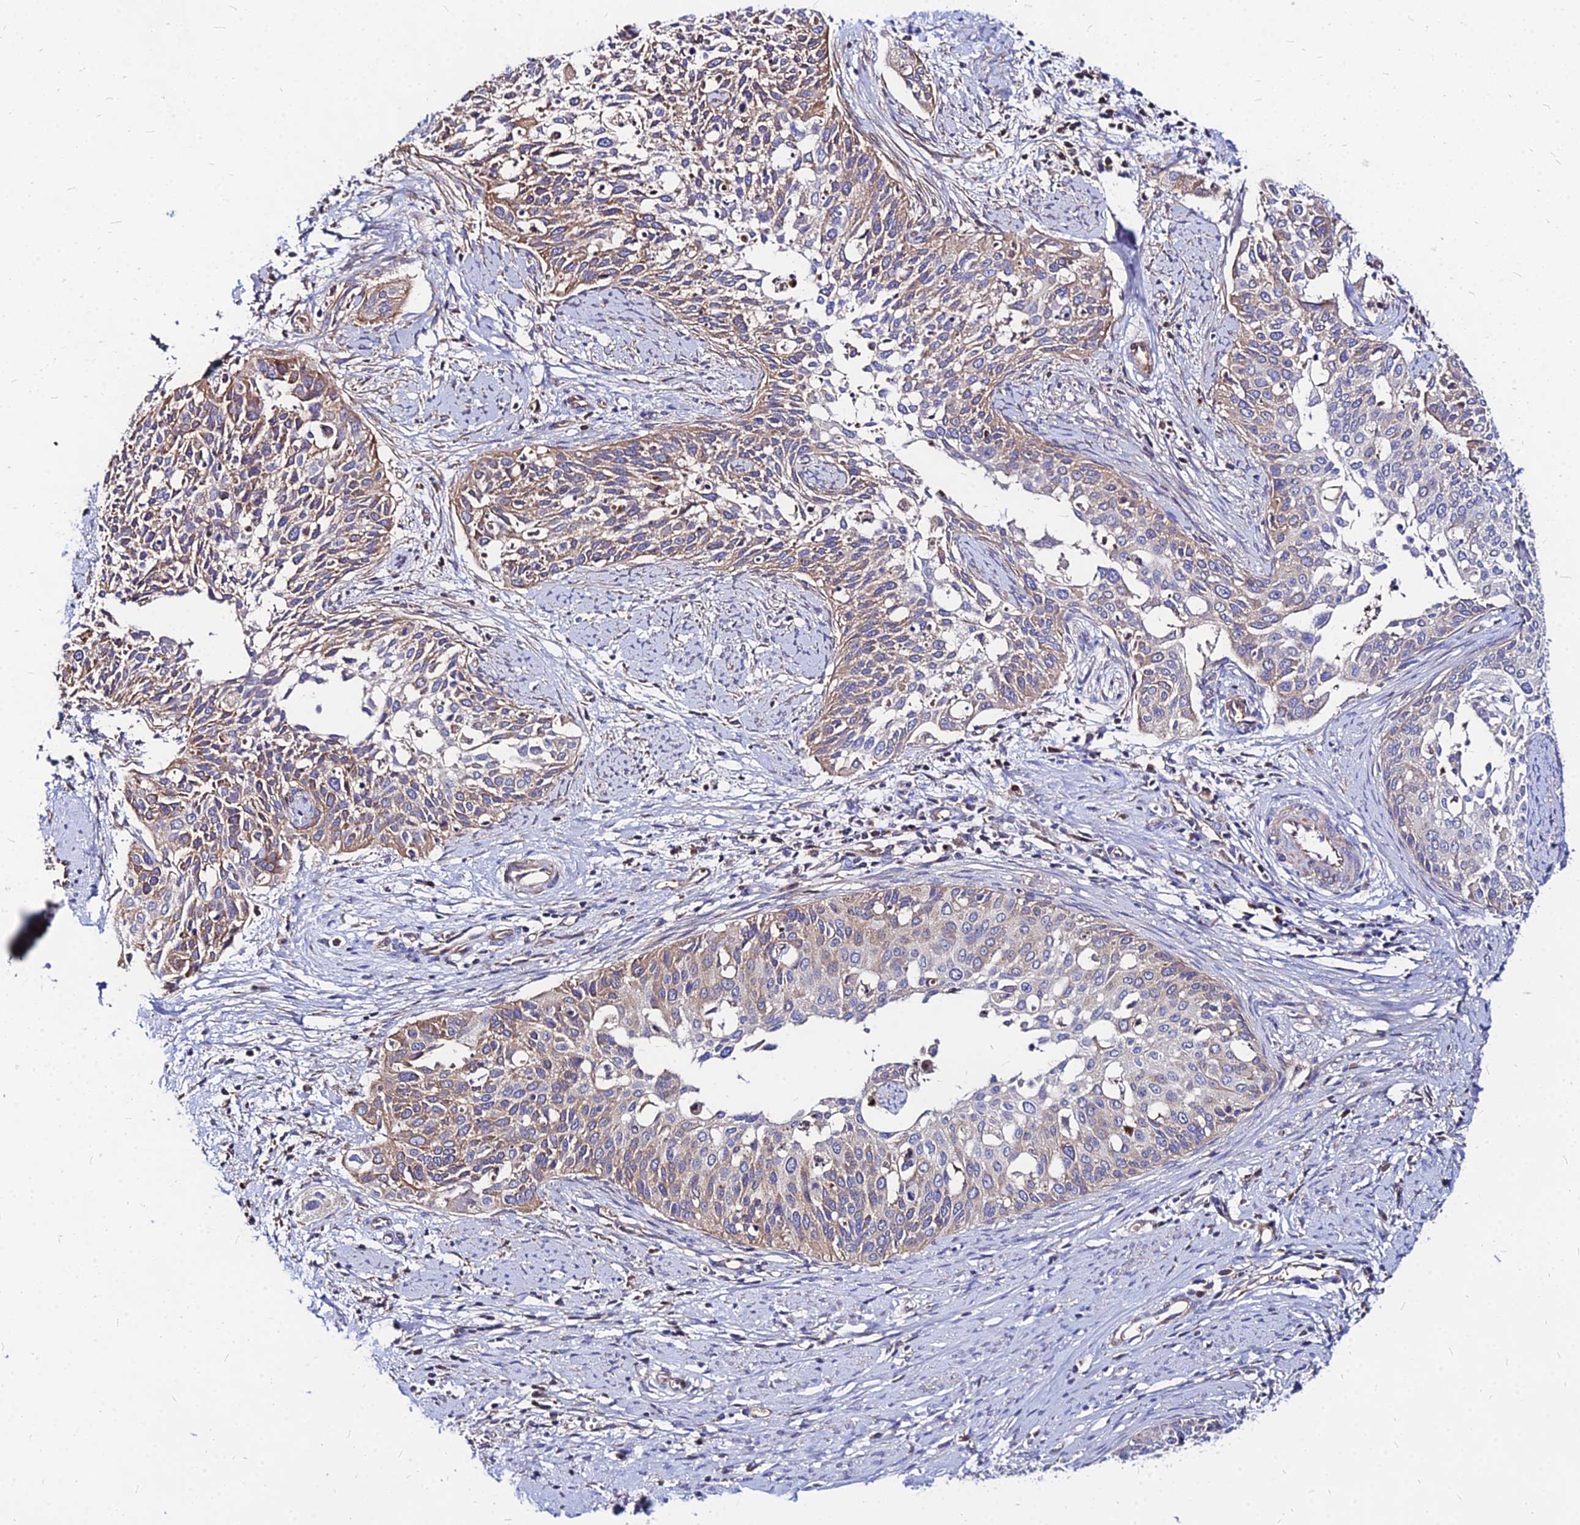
{"staining": {"intensity": "weak", "quantity": "25%-75%", "location": "cytoplasmic/membranous"}, "tissue": "cervical cancer", "cell_type": "Tumor cells", "image_type": "cancer", "snomed": [{"axis": "morphology", "description": "Squamous cell carcinoma, NOS"}, {"axis": "topography", "description": "Cervix"}], "caption": "DAB immunohistochemical staining of human cervical cancer shows weak cytoplasmic/membranous protein expression in approximately 25%-75% of tumor cells.", "gene": "ACSM6", "patient": {"sex": "female", "age": 44}}